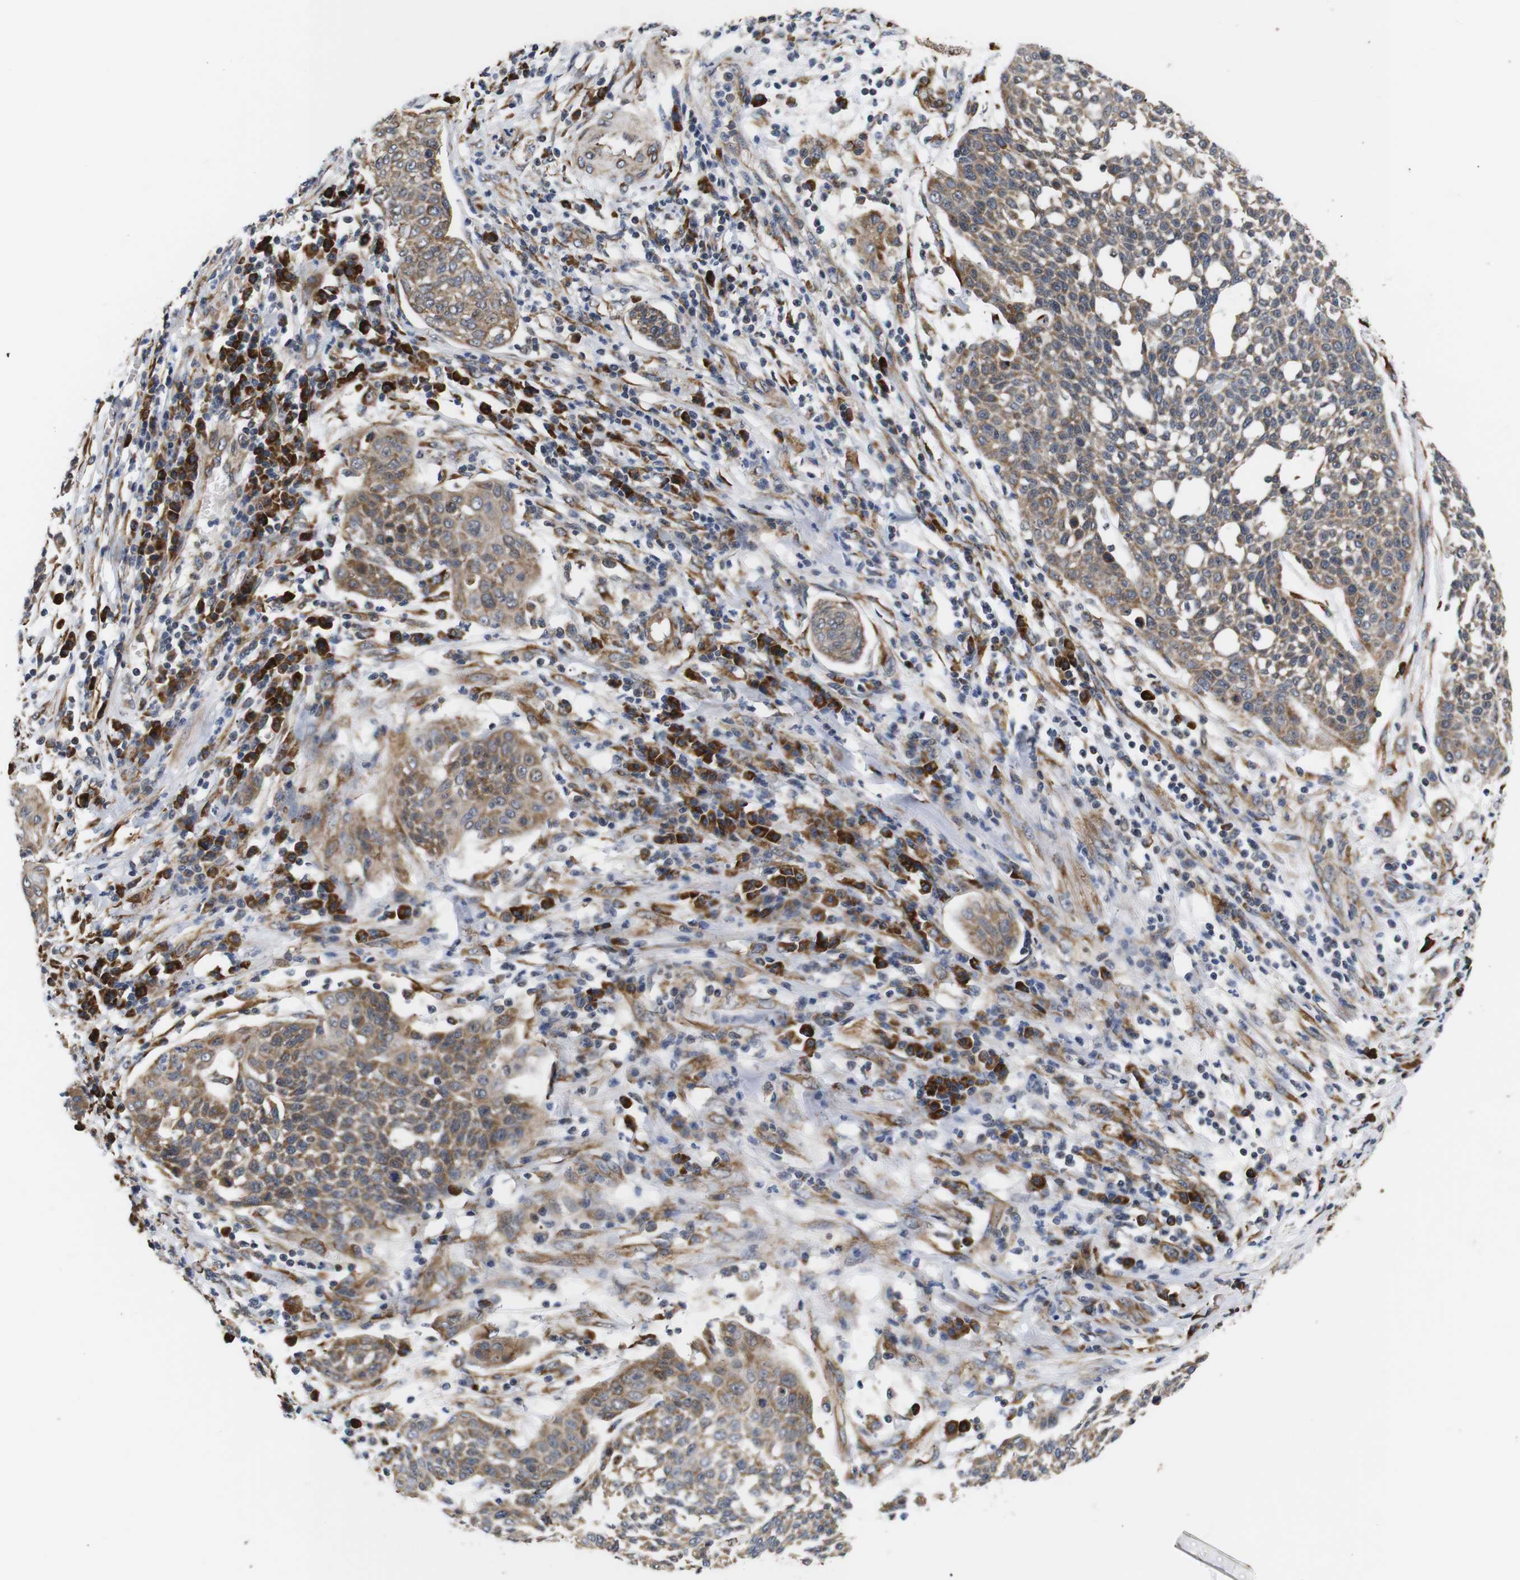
{"staining": {"intensity": "moderate", "quantity": ">75%", "location": "cytoplasmic/membranous"}, "tissue": "cervical cancer", "cell_type": "Tumor cells", "image_type": "cancer", "snomed": [{"axis": "morphology", "description": "Squamous cell carcinoma, NOS"}, {"axis": "topography", "description": "Cervix"}], "caption": "IHC (DAB) staining of cervical cancer demonstrates moderate cytoplasmic/membranous protein positivity in about >75% of tumor cells.", "gene": "KANK4", "patient": {"sex": "female", "age": 34}}